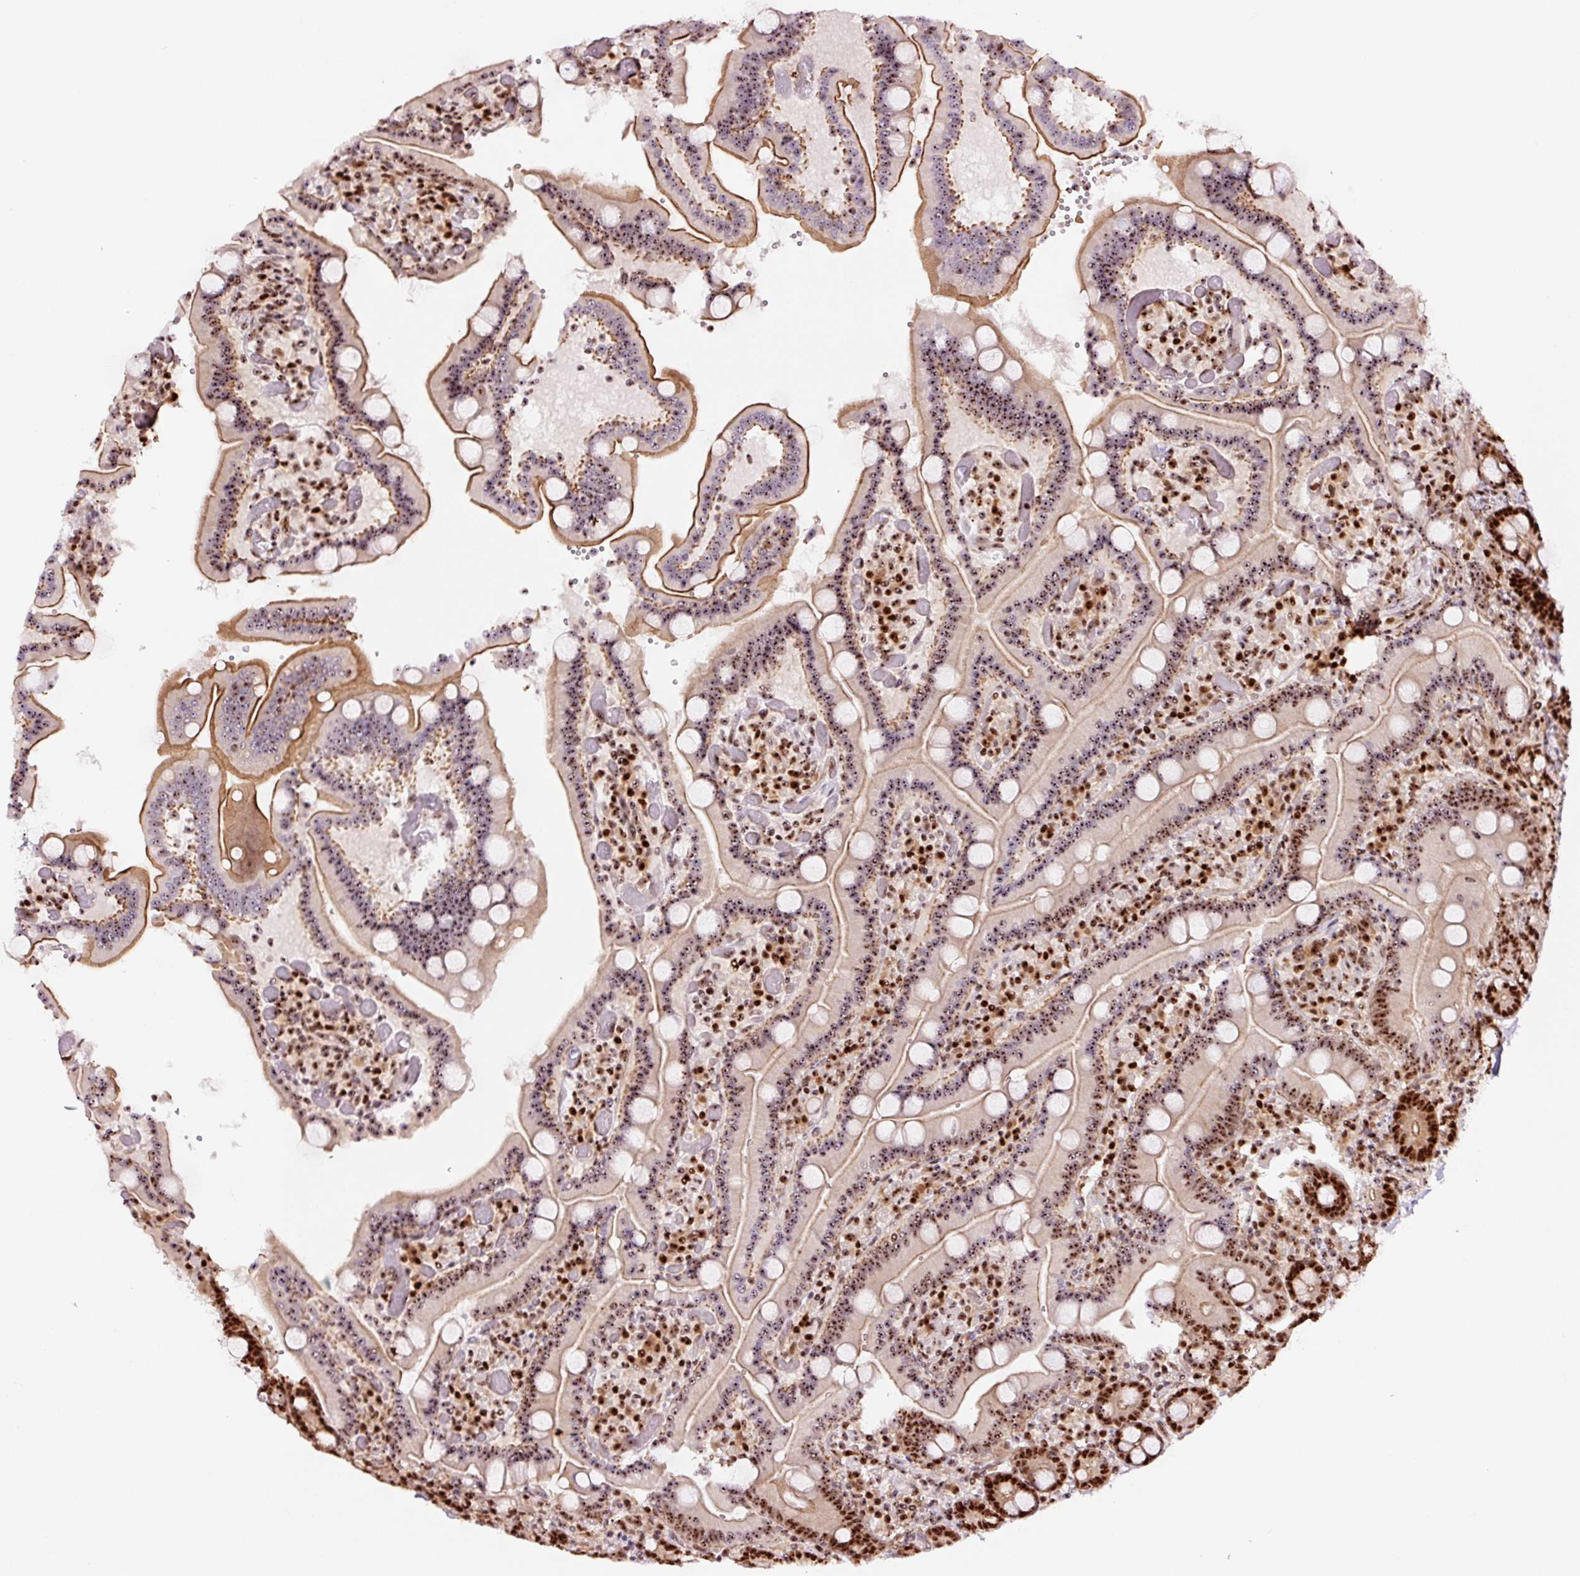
{"staining": {"intensity": "strong", "quantity": ">75%", "location": "cytoplasmic/membranous,nuclear"}, "tissue": "duodenum", "cell_type": "Glandular cells", "image_type": "normal", "snomed": [{"axis": "morphology", "description": "Normal tissue, NOS"}, {"axis": "topography", "description": "Duodenum"}], "caption": "Protein analysis of normal duodenum reveals strong cytoplasmic/membranous,nuclear expression in approximately >75% of glandular cells.", "gene": "GNL3", "patient": {"sex": "female", "age": 62}}